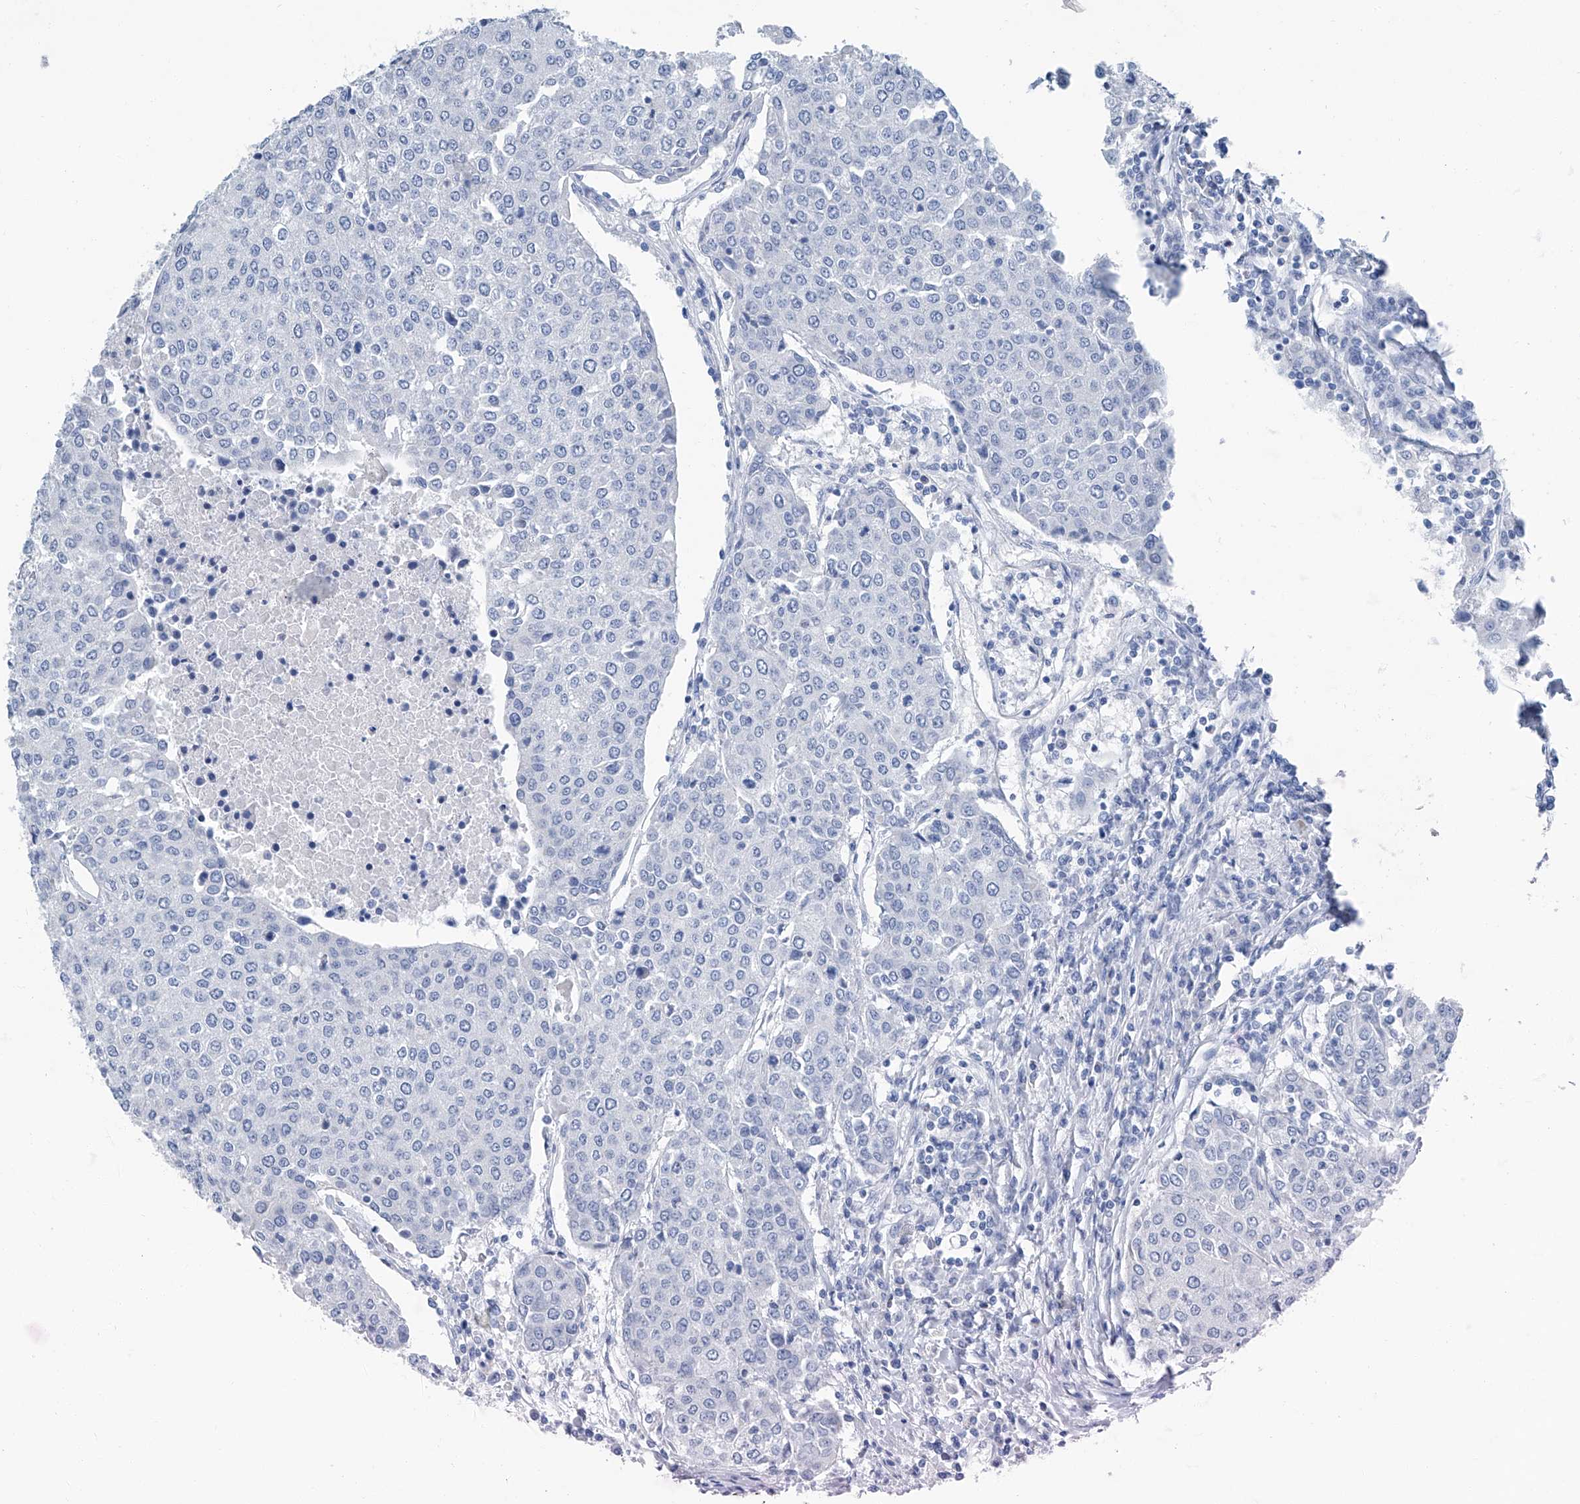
{"staining": {"intensity": "negative", "quantity": "none", "location": "none"}, "tissue": "urothelial cancer", "cell_type": "Tumor cells", "image_type": "cancer", "snomed": [{"axis": "morphology", "description": "Urothelial carcinoma, High grade"}, {"axis": "topography", "description": "Urinary bladder"}], "caption": "Immunohistochemistry (IHC) photomicrograph of neoplastic tissue: urothelial cancer stained with DAB exhibits no significant protein expression in tumor cells. Nuclei are stained in blue.", "gene": "CYP2A7", "patient": {"sex": "female", "age": 85}}